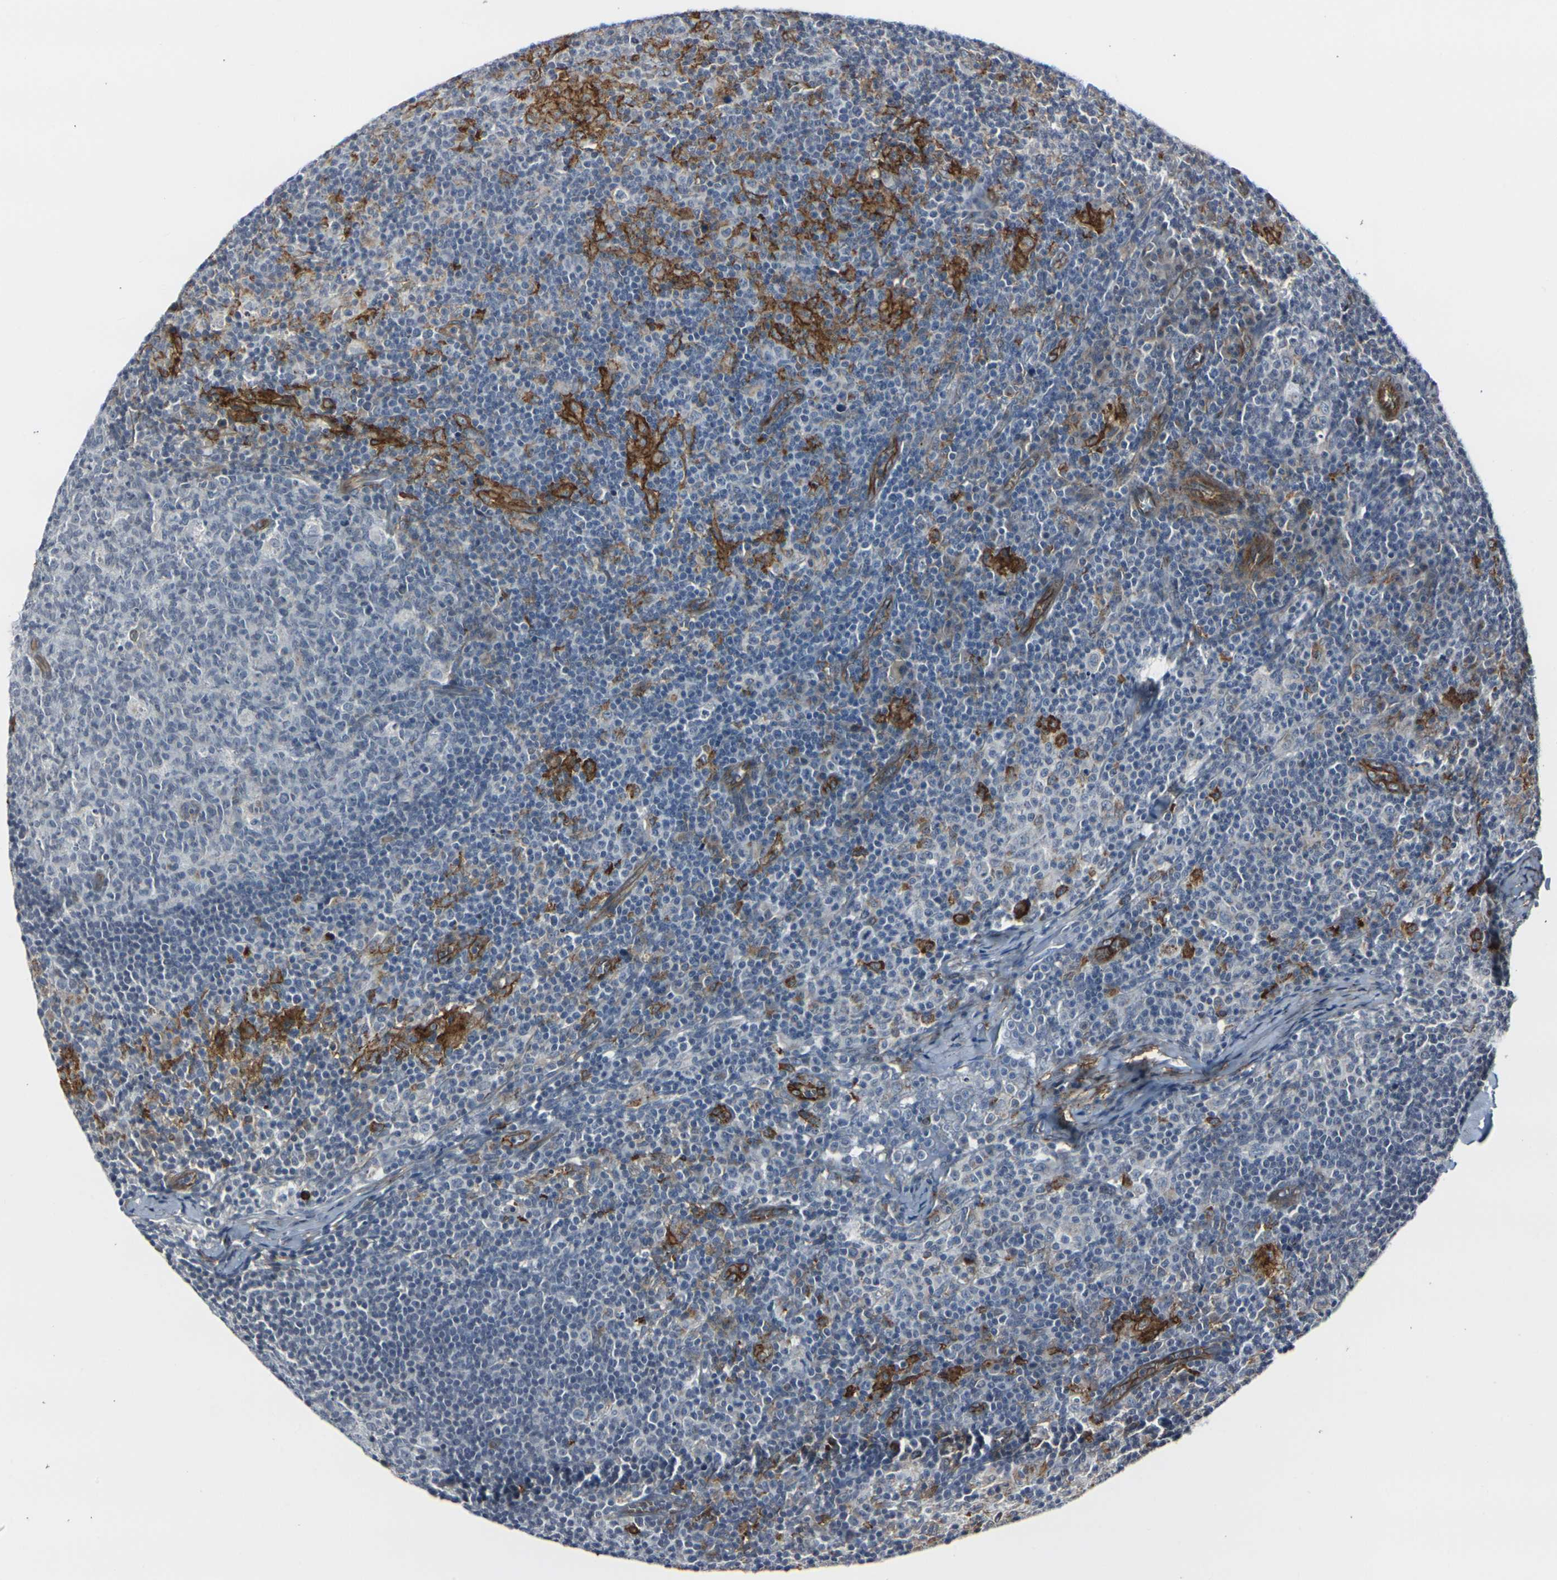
{"staining": {"intensity": "negative", "quantity": "none", "location": "none"}, "tissue": "lymph node", "cell_type": "Germinal center cells", "image_type": "normal", "snomed": [{"axis": "morphology", "description": "Normal tissue, NOS"}, {"axis": "morphology", "description": "Inflammation, NOS"}, {"axis": "topography", "description": "Lymph node"}], "caption": "Germinal center cells are negative for brown protein staining in normal lymph node. (DAB immunohistochemistry (IHC), high magnification).", "gene": "MYOF", "patient": {"sex": "male", "age": 55}}